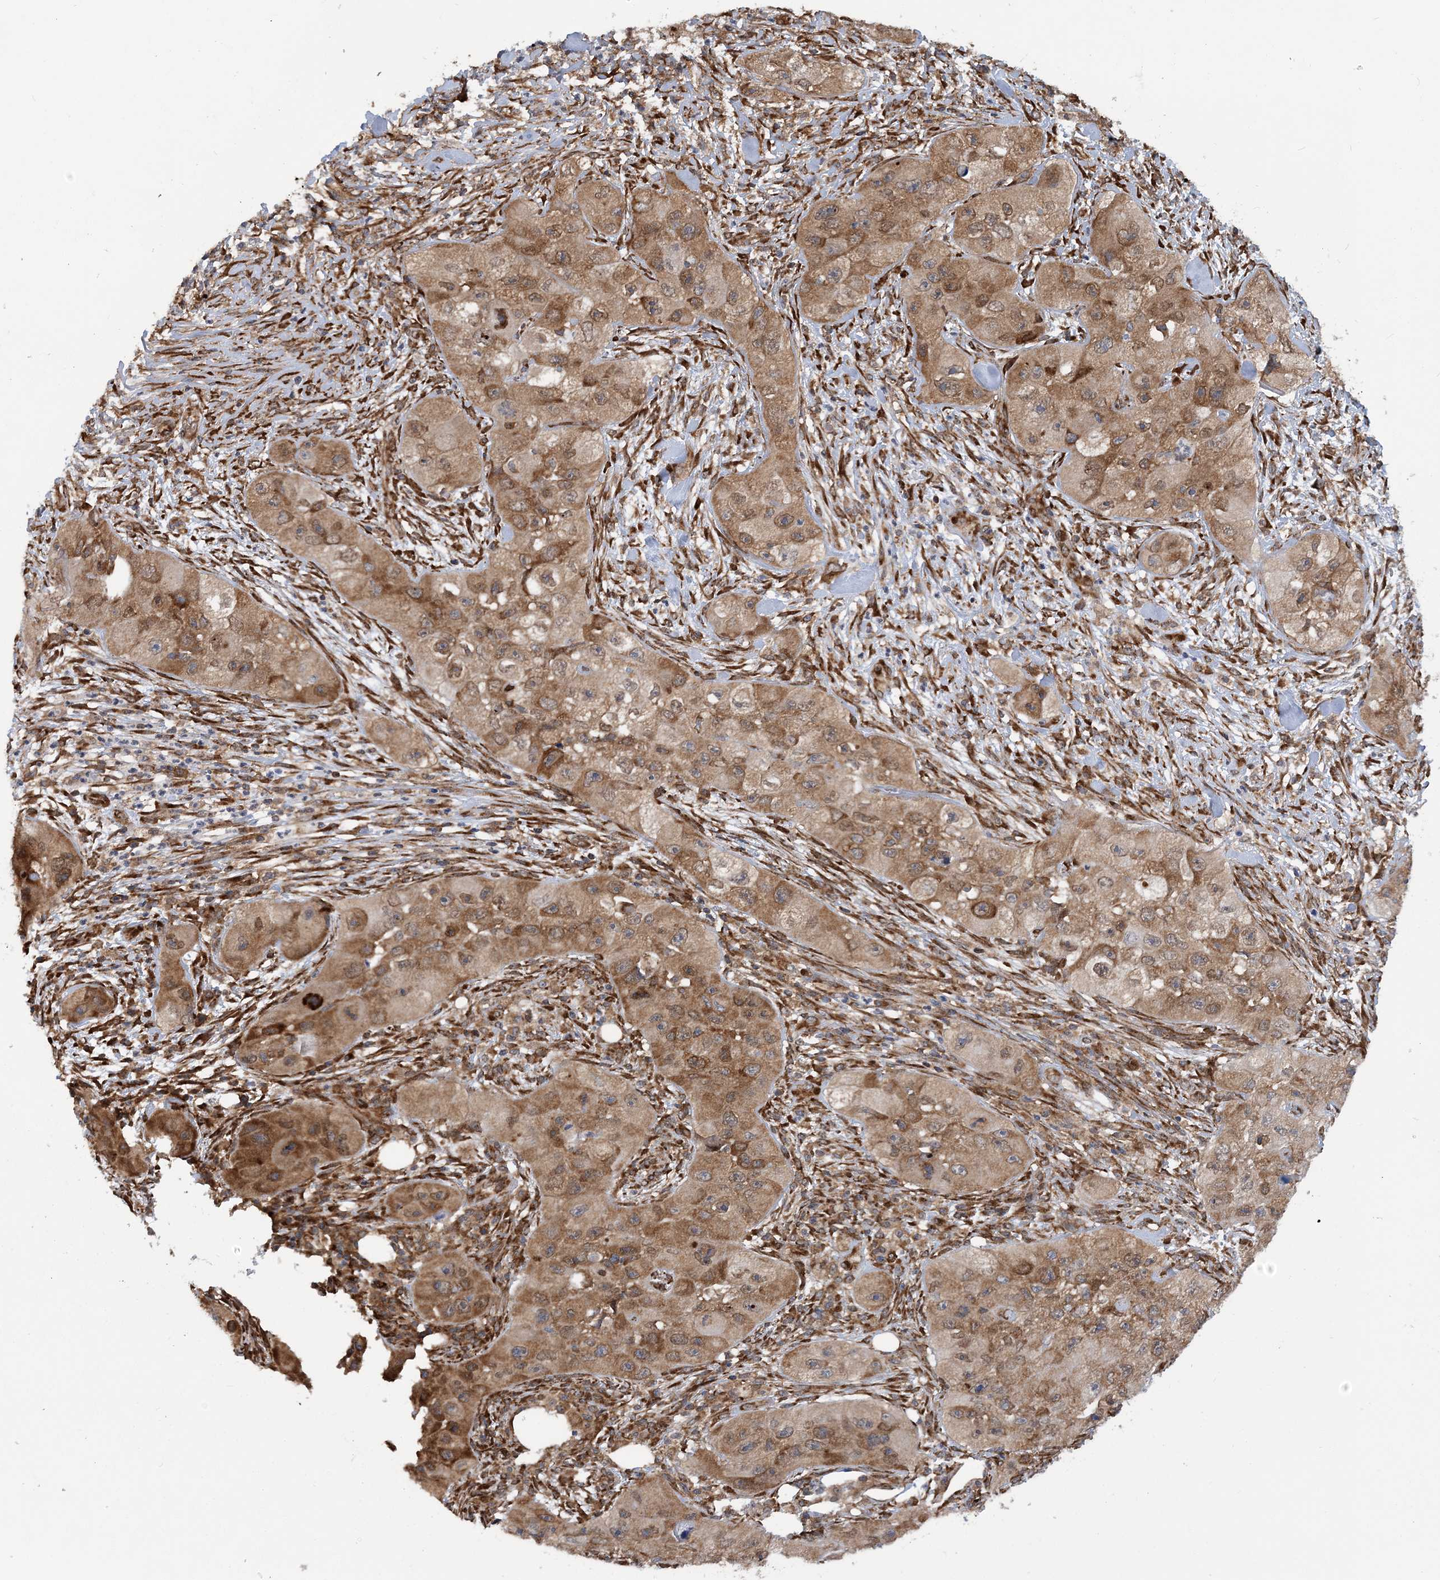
{"staining": {"intensity": "moderate", "quantity": ">75%", "location": "cytoplasmic/membranous,nuclear"}, "tissue": "skin cancer", "cell_type": "Tumor cells", "image_type": "cancer", "snomed": [{"axis": "morphology", "description": "Squamous cell carcinoma, NOS"}, {"axis": "topography", "description": "Skin"}, {"axis": "topography", "description": "Subcutis"}], "caption": "Immunohistochemical staining of skin cancer (squamous cell carcinoma) demonstrates medium levels of moderate cytoplasmic/membranous and nuclear staining in approximately >75% of tumor cells. The staining is performed using DAB brown chromogen to label protein expression. The nuclei are counter-stained blue using hematoxylin.", "gene": "PHF1", "patient": {"sex": "male", "age": 73}}